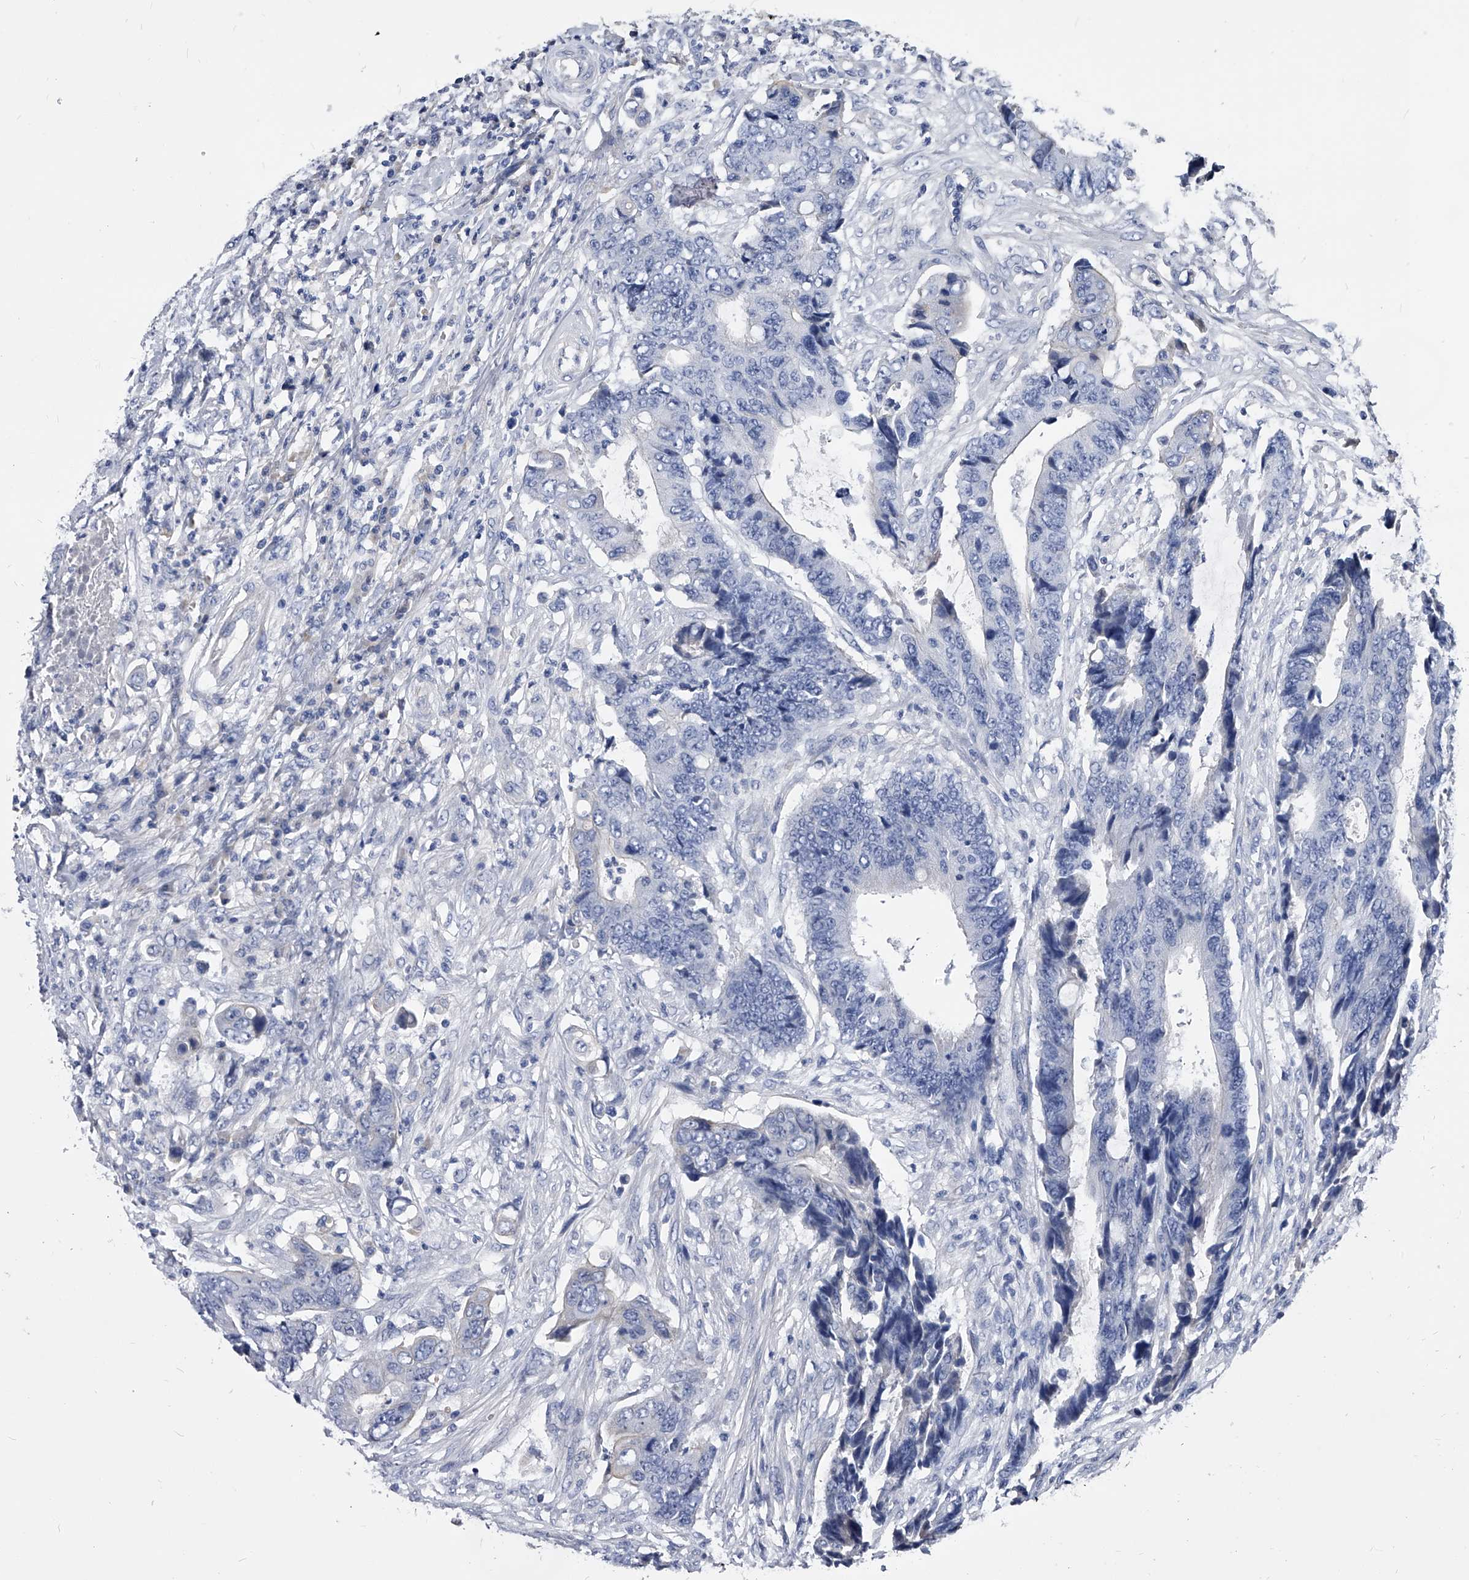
{"staining": {"intensity": "negative", "quantity": "none", "location": "none"}, "tissue": "colorectal cancer", "cell_type": "Tumor cells", "image_type": "cancer", "snomed": [{"axis": "morphology", "description": "Adenocarcinoma, NOS"}, {"axis": "topography", "description": "Rectum"}], "caption": "Colorectal cancer was stained to show a protein in brown. There is no significant positivity in tumor cells.", "gene": "EFCAB7", "patient": {"sex": "male", "age": 84}}